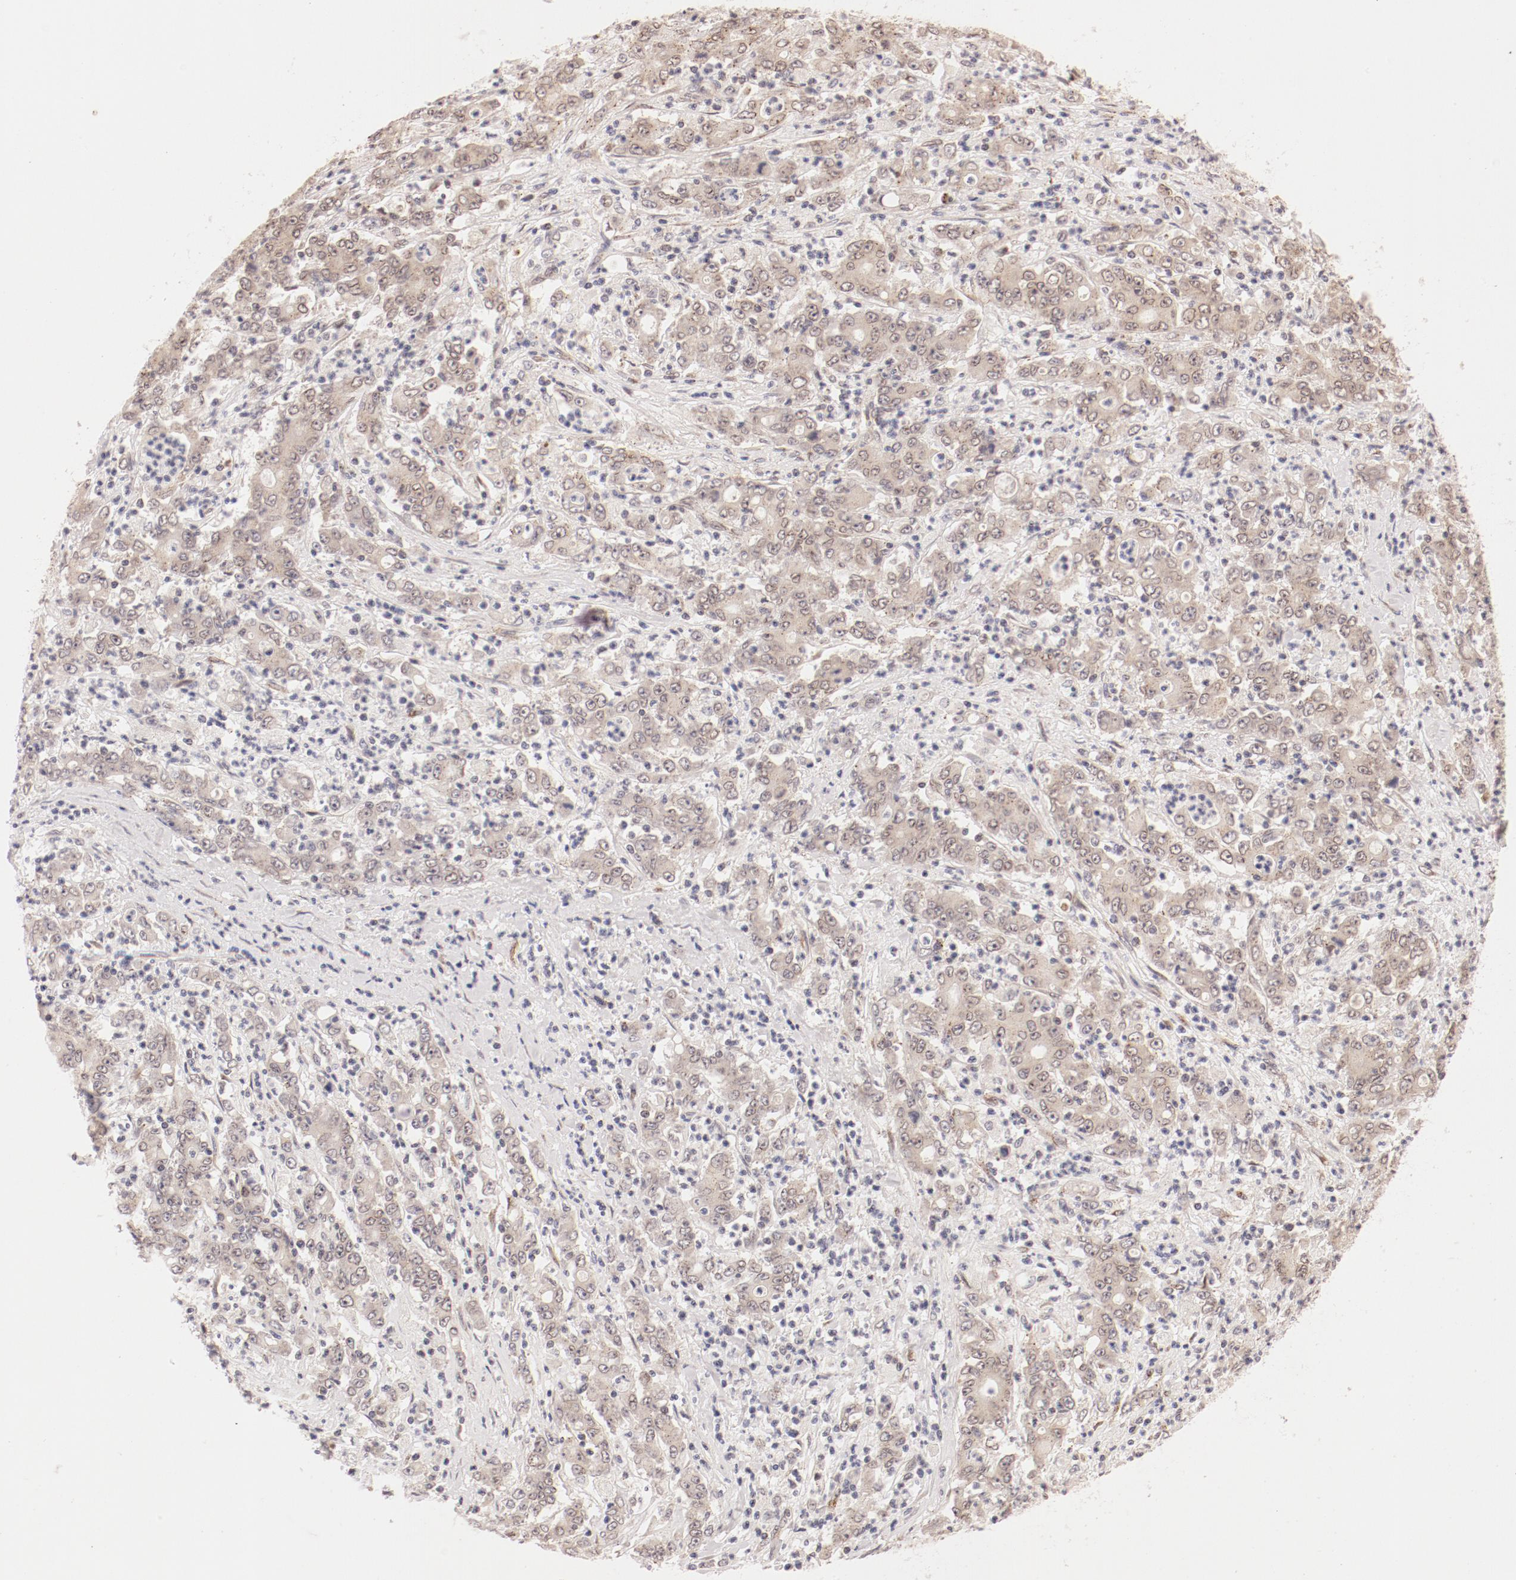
{"staining": {"intensity": "weak", "quantity": "<25%", "location": "cytoplasmic/membranous,nuclear"}, "tissue": "stomach cancer", "cell_type": "Tumor cells", "image_type": "cancer", "snomed": [{"axis": "morphology", "description": "Adenocarcinoma, NOS"}, {"axis": "topography", "description": "Stomach, lower"}], "caption": "Immunohistochemistry (IHC) micrograph of neoplastic tissue: stomach cancer stained with DAB reveals no significant protein expression in tumor cells.", "gene": "RPL12", "patient": {"sex": "female", "age": 71}}